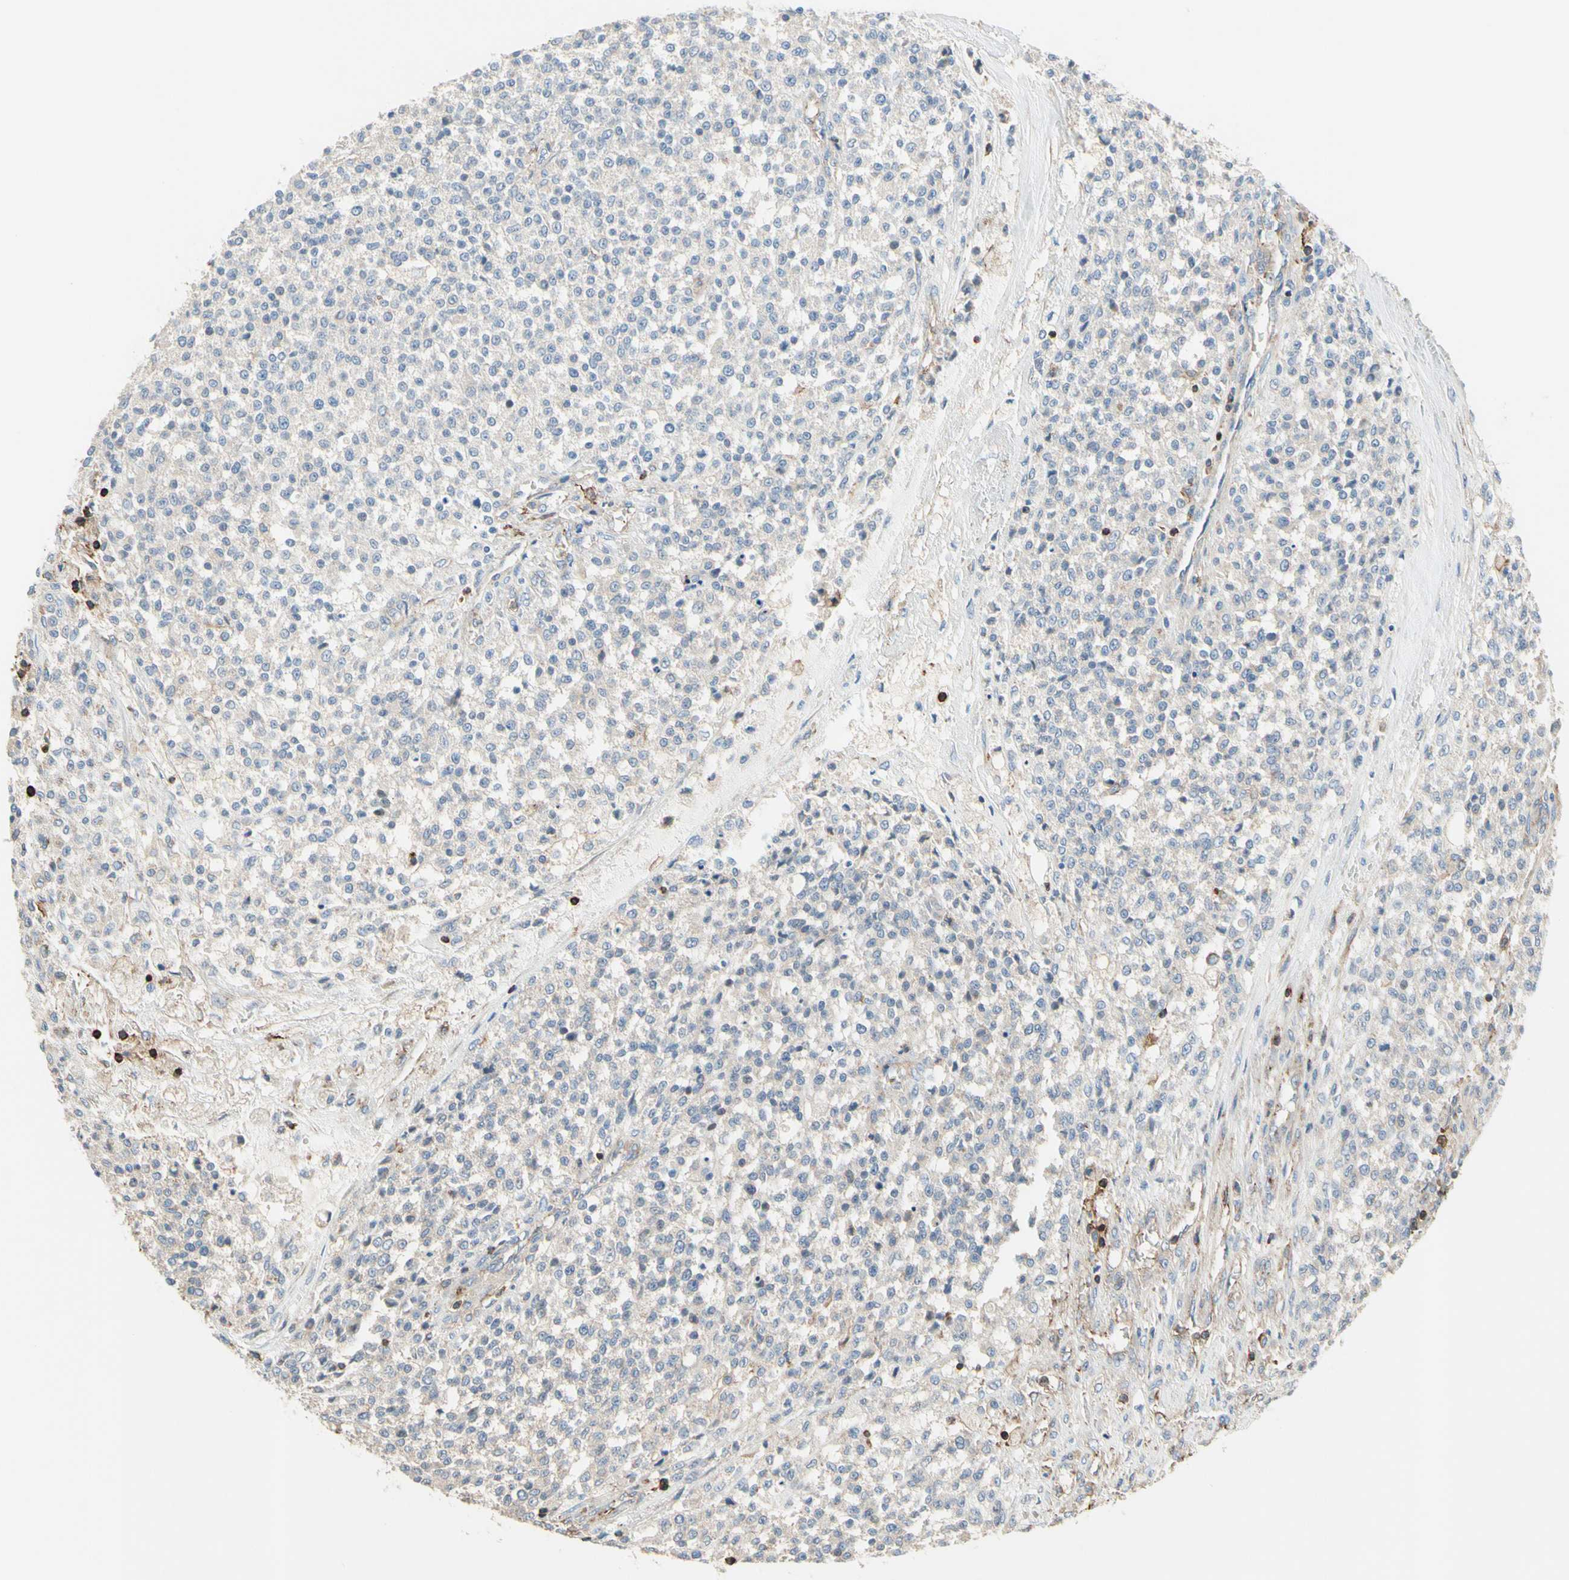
{"staining": {"intensity": "negative", "quantity": "none", "location": "none"}, "tissue": "testis cancer", "cell_type": "Tumor cells", "image_type": "cancer", "snomed": [{"axis": "morphology", "description": "Seminoma, NOS"}, {"axis": "topography", "description": "Testis"}], "caption": "Image shows no significant protein expression in tumor cells of testis cancer.", "gene": "SEMA4C", "patient": {"sex": "male", "age": 59}}